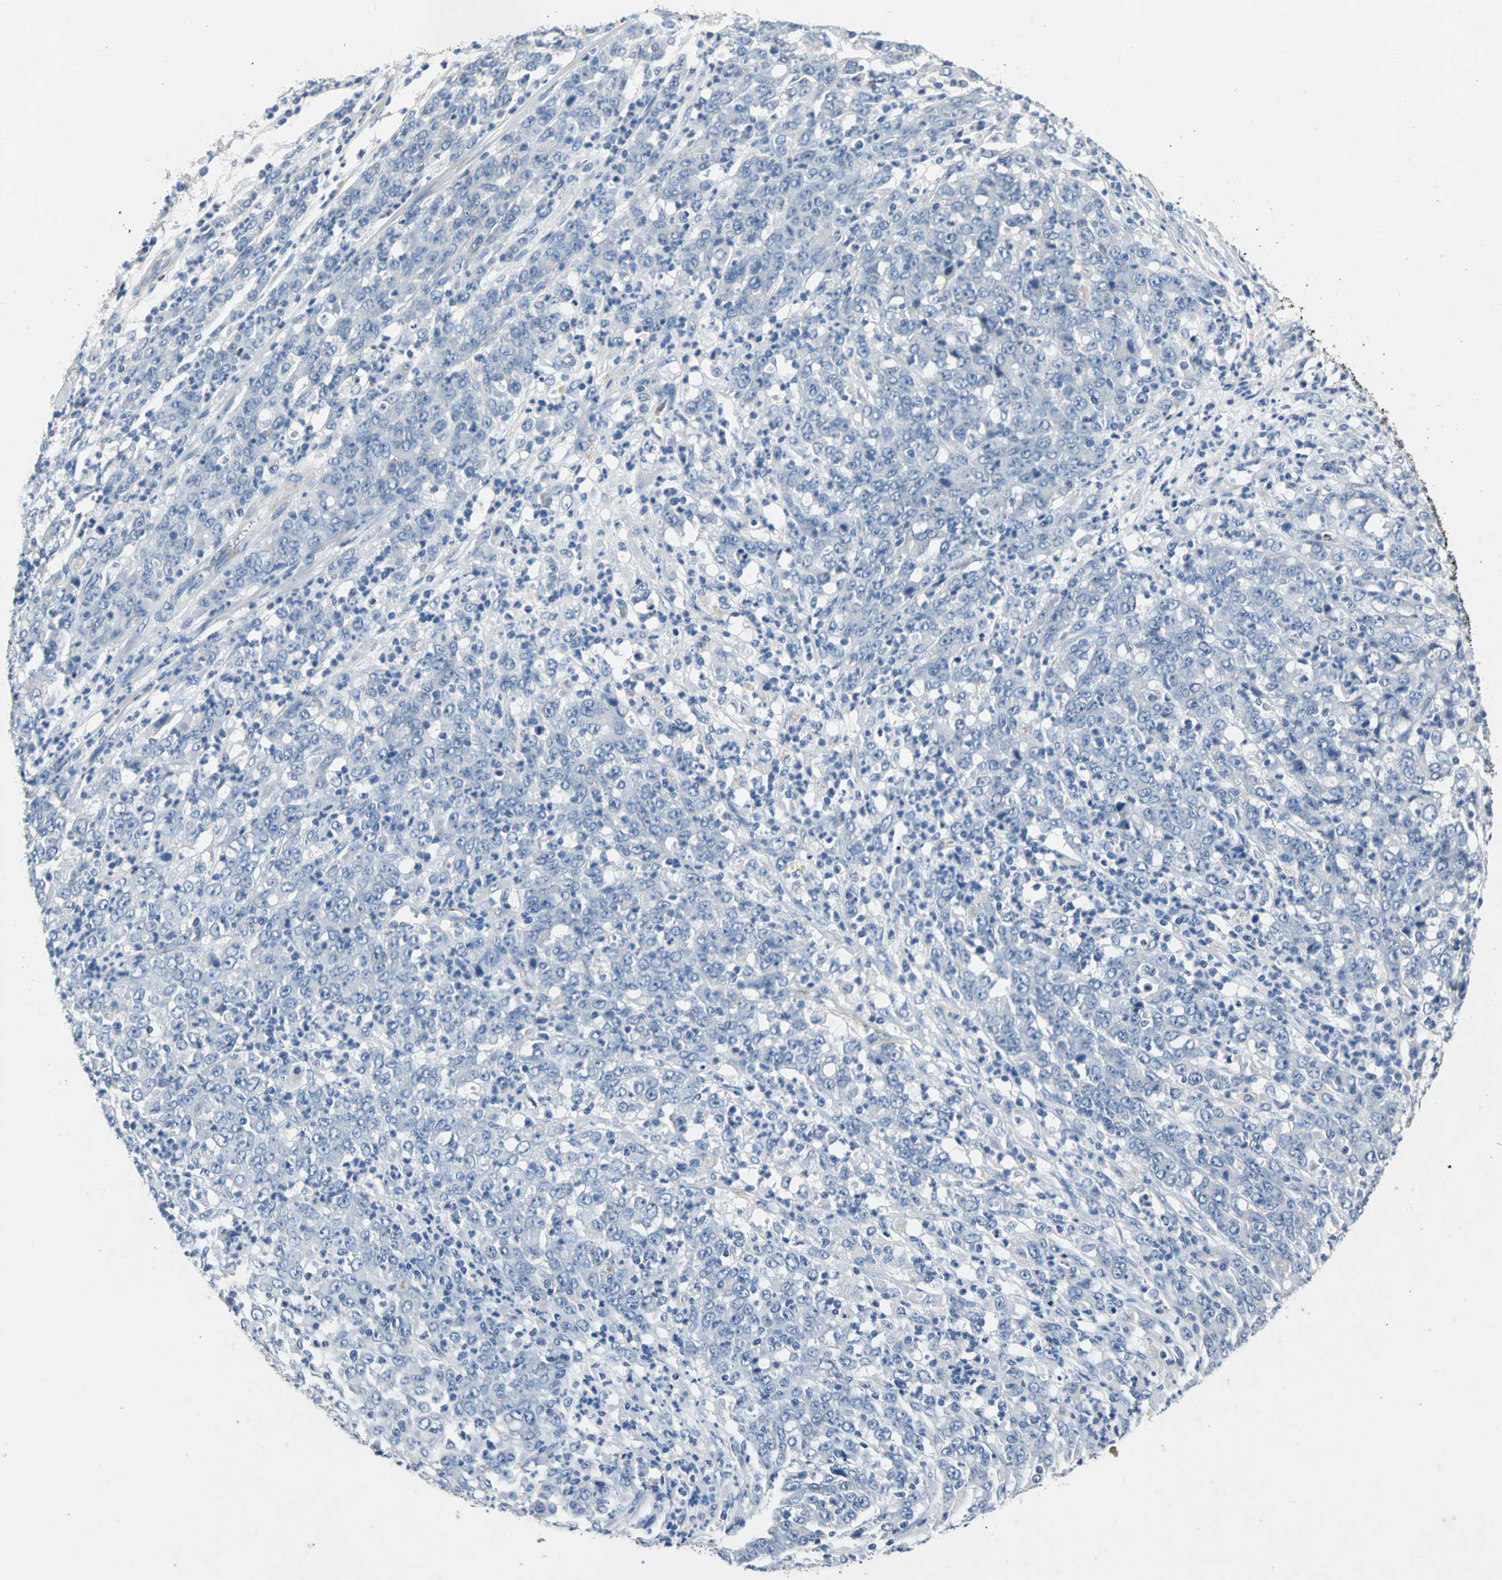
{"staining": {"intensity": "negative", "quantity": "none", "location": "none"}, "tissue": "stomach cancer", "cell_type": "Tumor cells", "image_type": "cancer", "snomed": [{"axis": "morphology", "description": "Adenocarcinoma, NOS"}, {"axis": "topography", "description": "Stomach, lower"}], "caption": "IHC of human adenocarcinoma (stomach) shows no staining in tumor cells. (Stains: DAB immunohistochemistry with hematoxylin counter stain, Microscopy: brightfield microscopy at high magnification).", "gene": "EFNB3", "patient": {"sex": "female", "age": 71}}